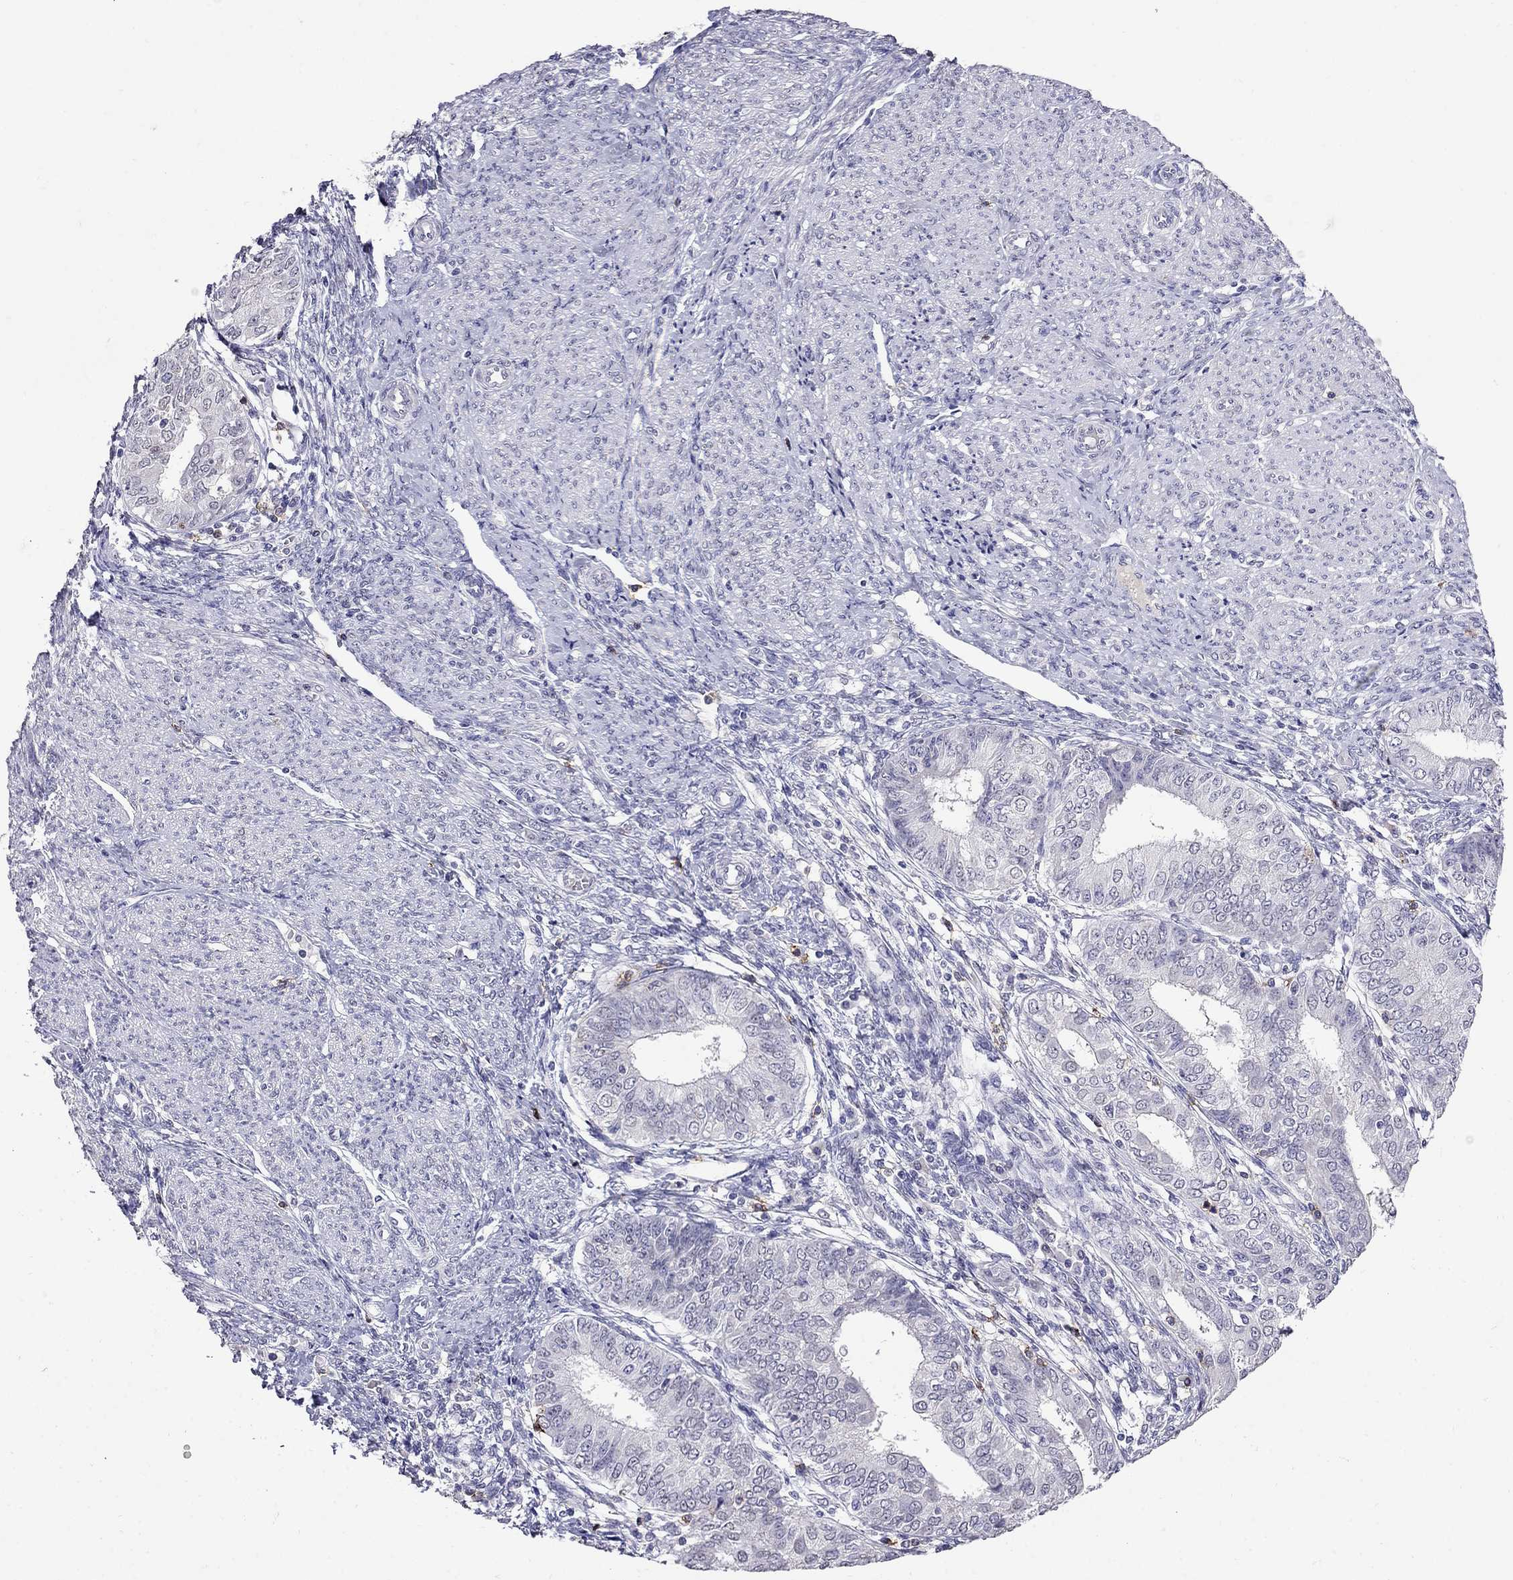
{"staining": {"intensity": "negative", "quantity": "none", "location": "none"}, "tissue": "endometrial cancer", "cell_type": "Tumor cells", "image_type": "cancer", "snomed": [{"axis": "morphology", "description": "Adenocarcinoma, NOS"}, {"axis": "topography", "description": "Endometrium"}], "caption": "Image shows no protein positivity in tumor cells of adenocarcinoma (endometrial) tissue.", "gene": "CD8B", "patient": {"sex": "female", "age": 68}}